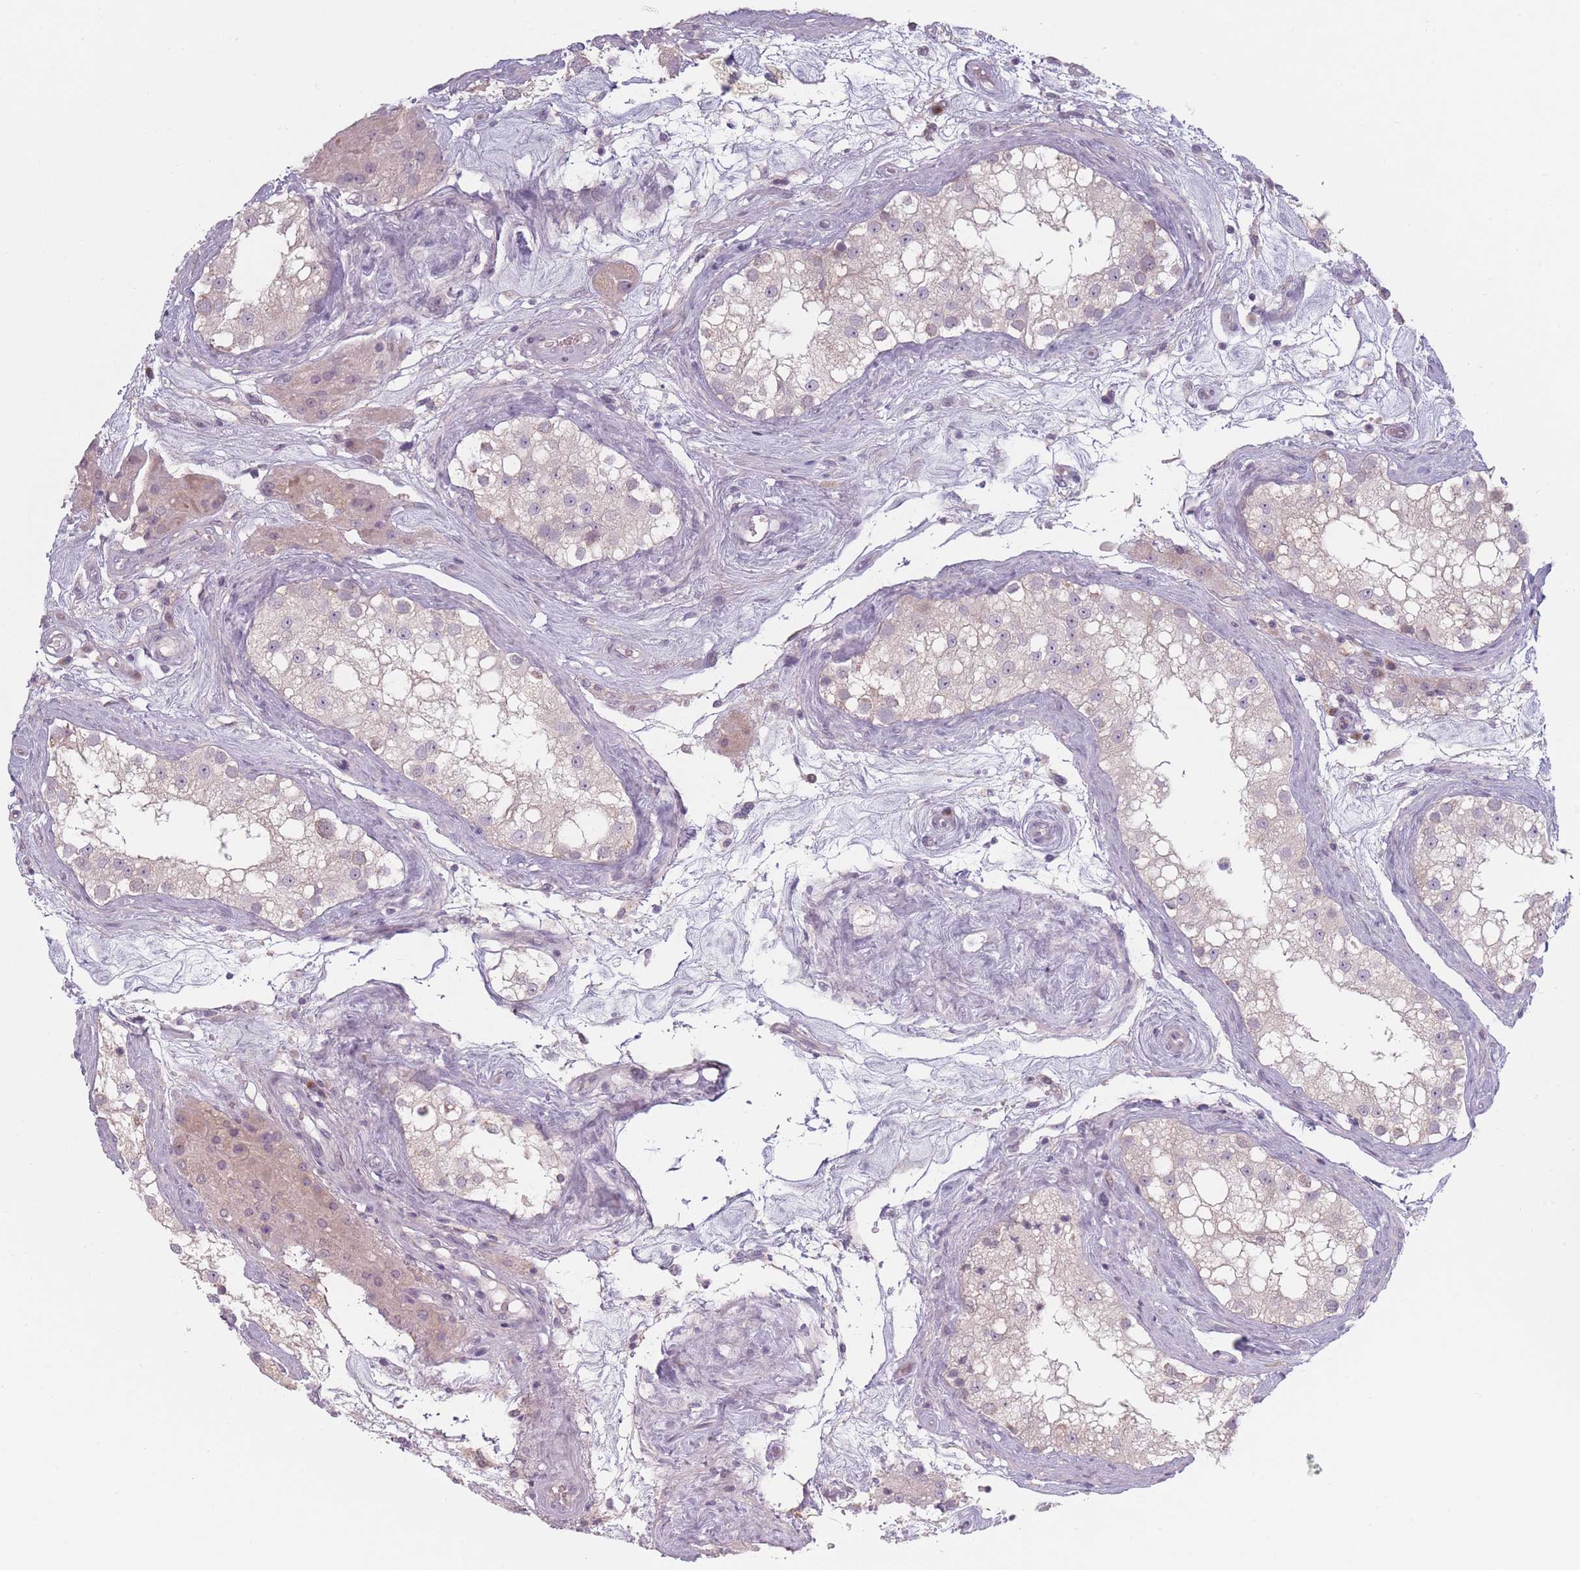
{"staining": {"intensity": "negative", "quantity": "none", "location": "none"}, "tissue": "testis", "cell_type": "Cells in seminiferous ducts", "image_type": "normal", "snomed": [{"axis": "morphology", "description": "Normal tissue, NOS"}, {"axis": "topography", "description": "Testis"}], "caption": "An immunohistochemistry (IHC) histopathology image of unremarkable testis is shown. There is no staining in cells in seminiferous ducts of testis. (Immunohistochemistry (ihc), brightfield microscopy, high magnification).", "gene": "RASL10B", "patient": {"sex": "male", "age": 84}}